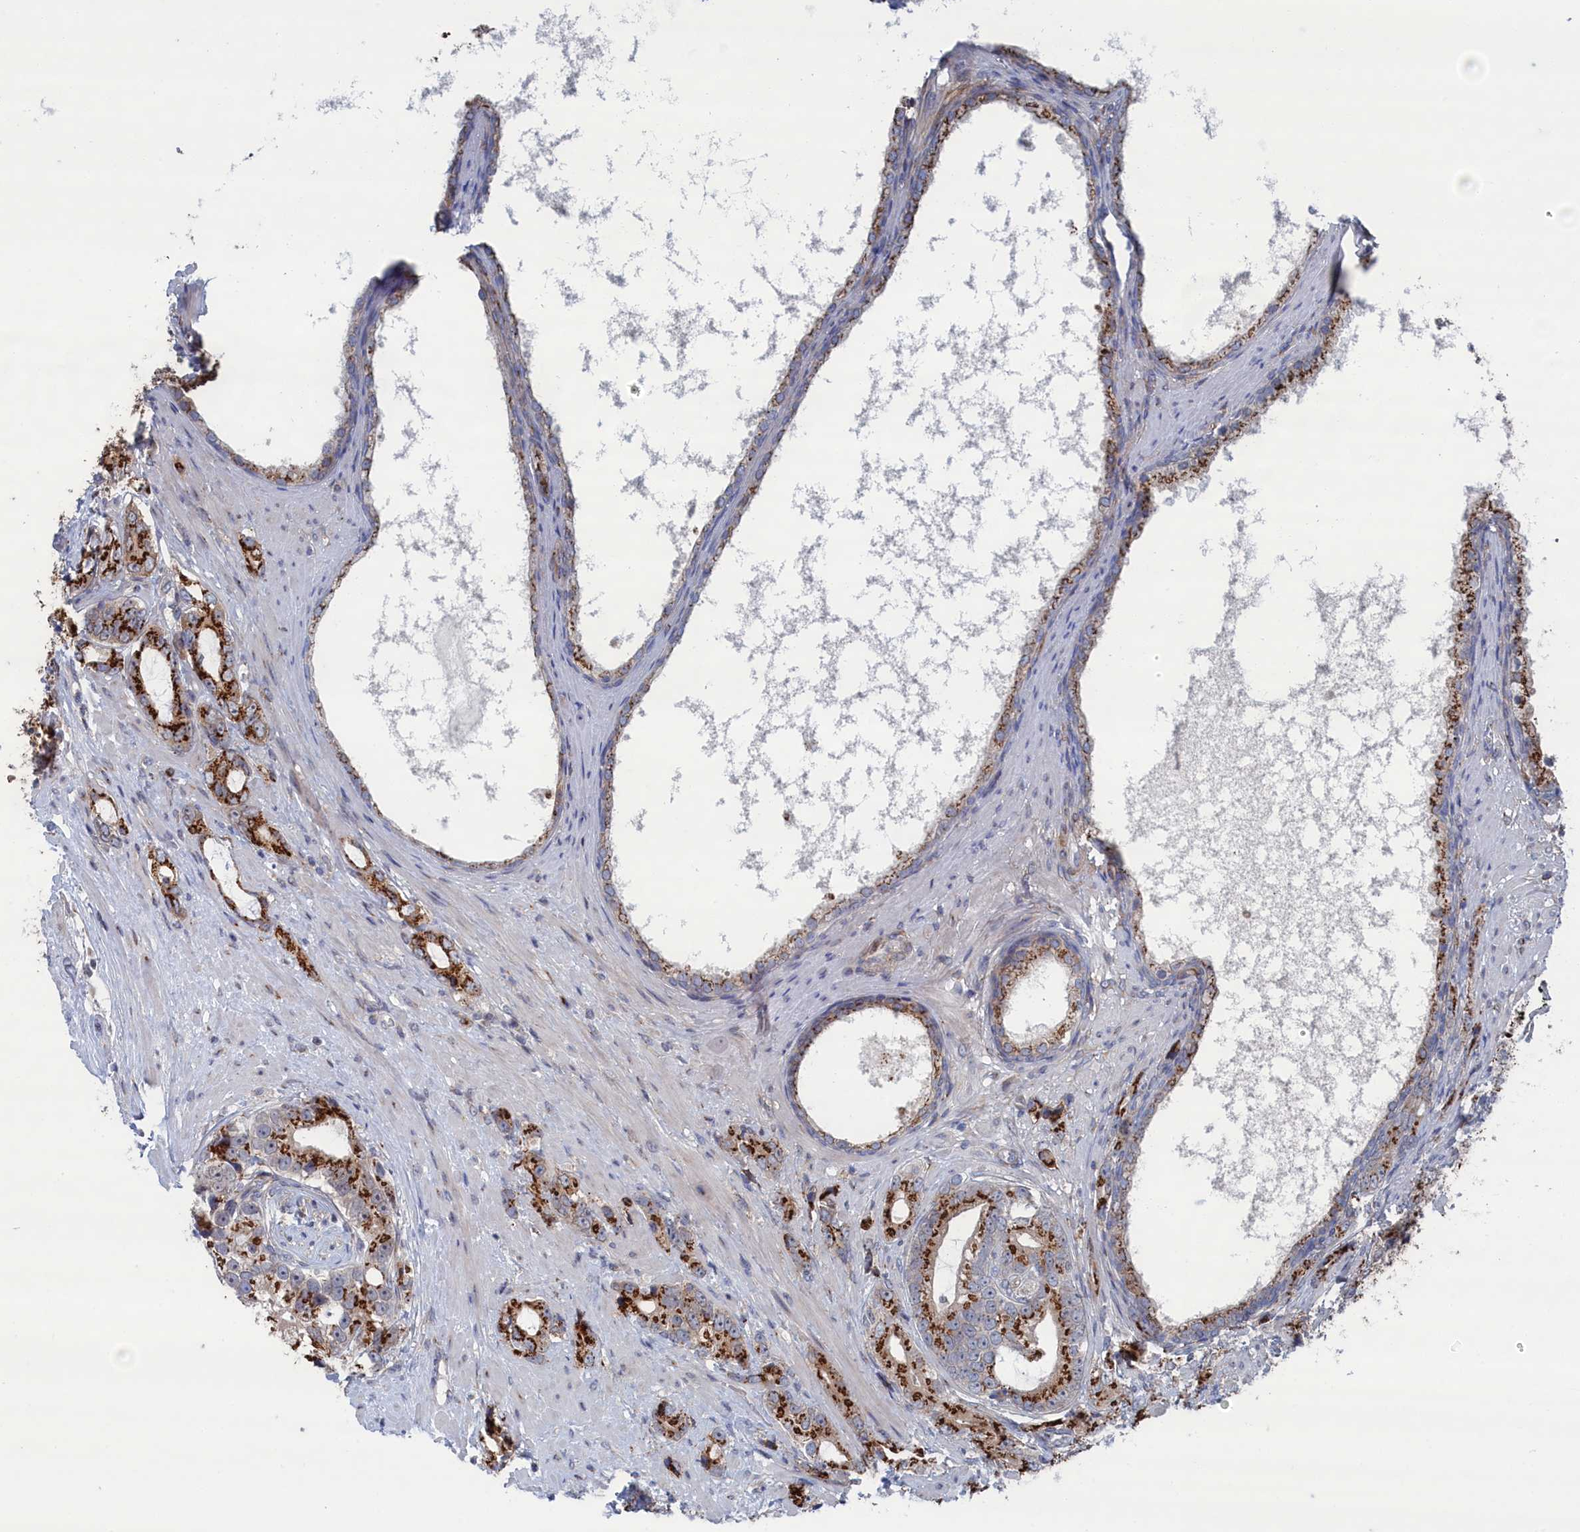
{"staining": {"intensity": "strong", "quantity": ">75%", "location": "cytoplasmic/membranous"}, "tissue": "prostate cancer", "cell_type": "Tumor cells", "image_type": "cancer", "snomed": [{"axis": "morphology", "description": "Adenocarcinoma, High grade"}, {"axis": "topography", "description": "Prostate"}], "caption": "DAB immunohistochemical staining of human prostate cancer (adenocarcinoma (high-grade)) demonstrates strong cytoplasmic/membranous protein expression in about >75% of tumor cells. The staining is performed using DAB (3,3'-diaminobenzidine) brown chromogen to label protein expression. The nuclei are counter-stained blue using hematoxylin.", "gene": "IRX1", "patient": {"sex": "male", "age": 75}}